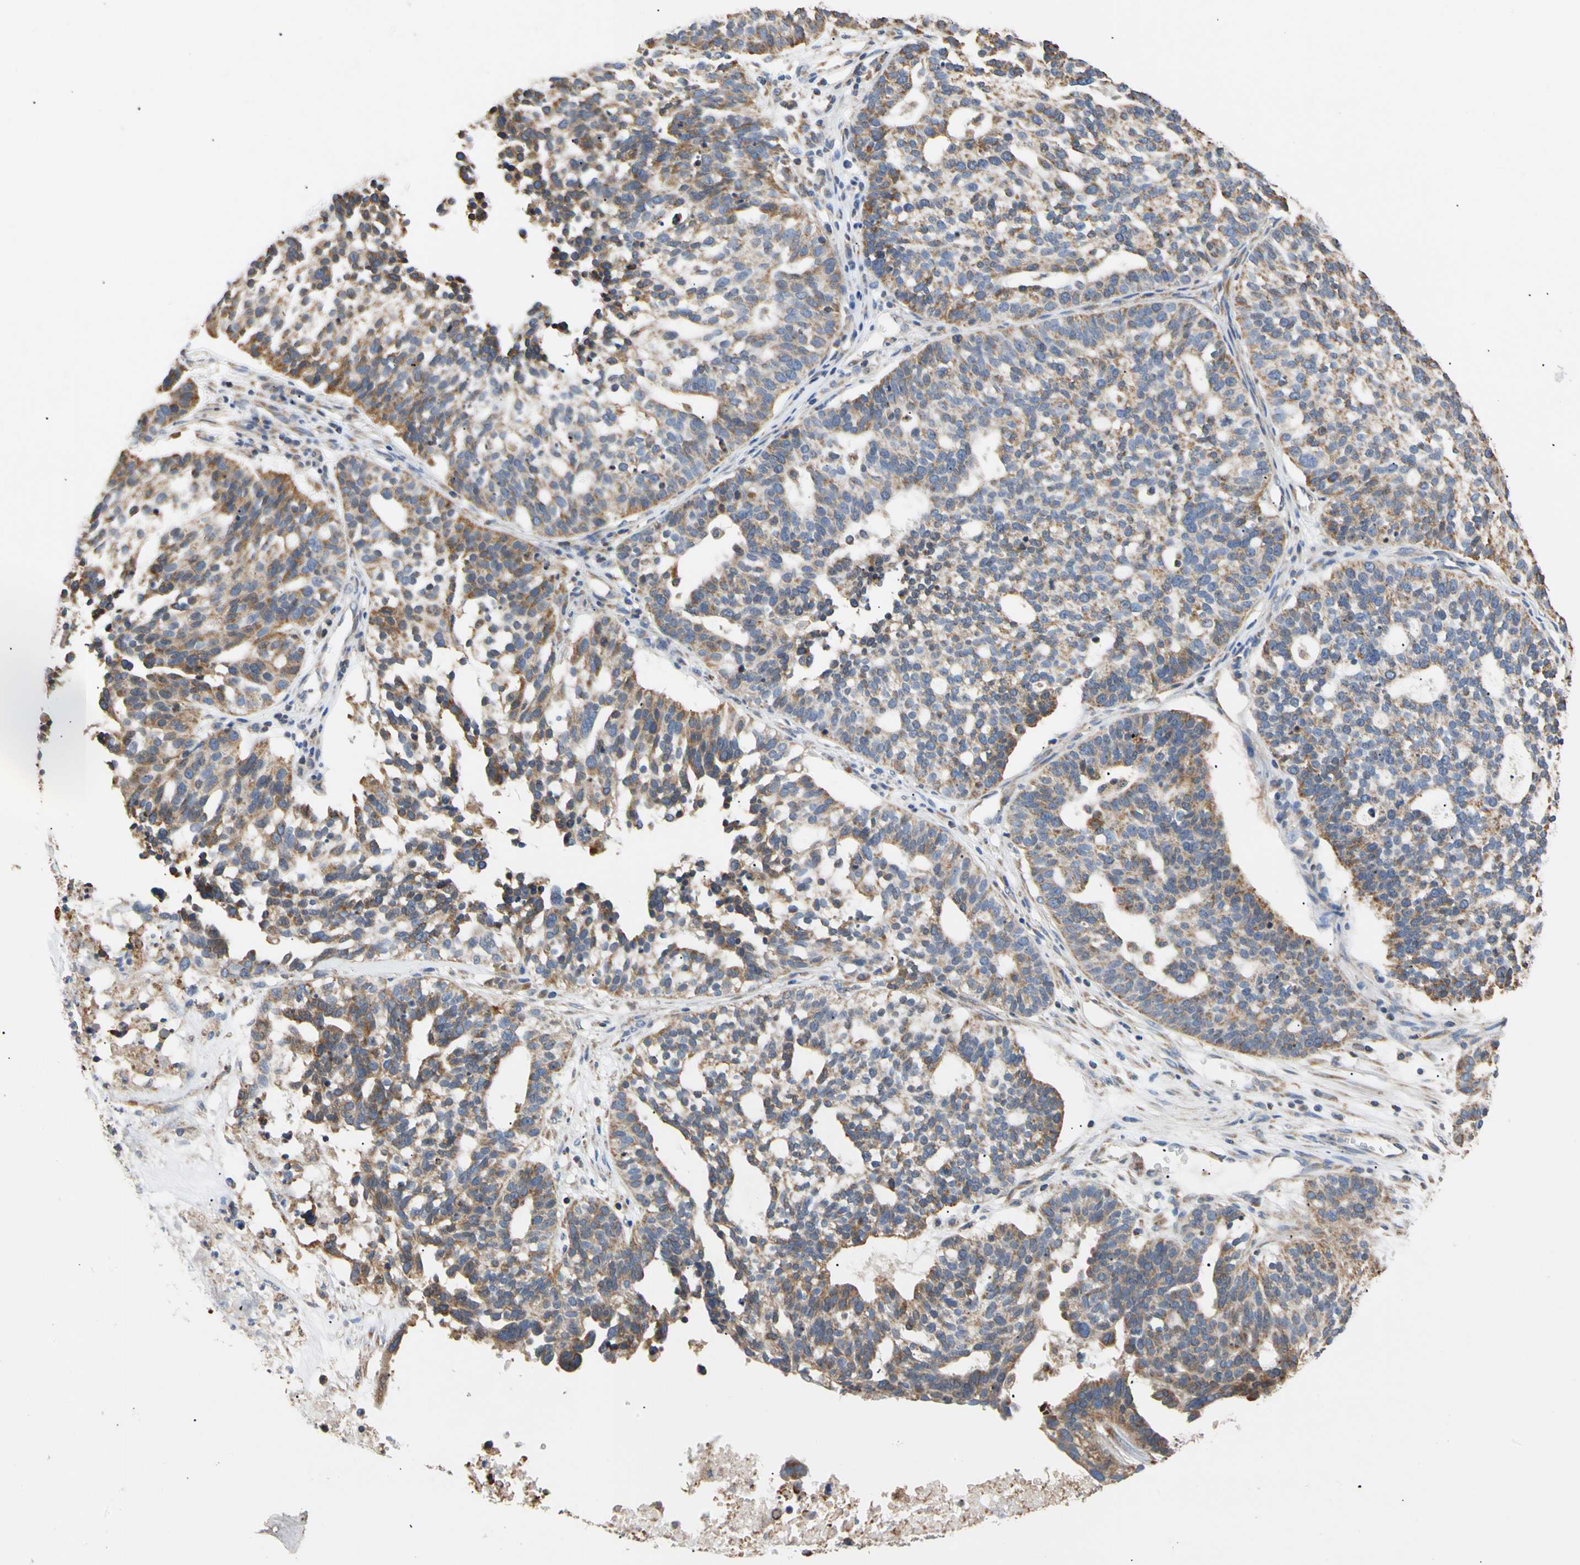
{"staining": {"intensity": "moderate", "quantity": "25%-75%", "location": "cytoplasmic/membranous"}, "tissue": "ovarian cancer", "cell_type": "Tumor cells", "image_type": "cancer", "snomed": [{"axis": "morphology", "description": "Cystadenocarcinoma, serous, NOS"}, {"axis": "topography", "description": "Ovary"}], "caption": "About 25%-75% of tumor cells in serous cystadenocarcinoma (ovarian) show moderate cytoplasmic/membranous protein staining as visualized by brown immunohistochemical staining.", "gene": "PLGRKT", "patient": {"sex": "female", "age": 59}}